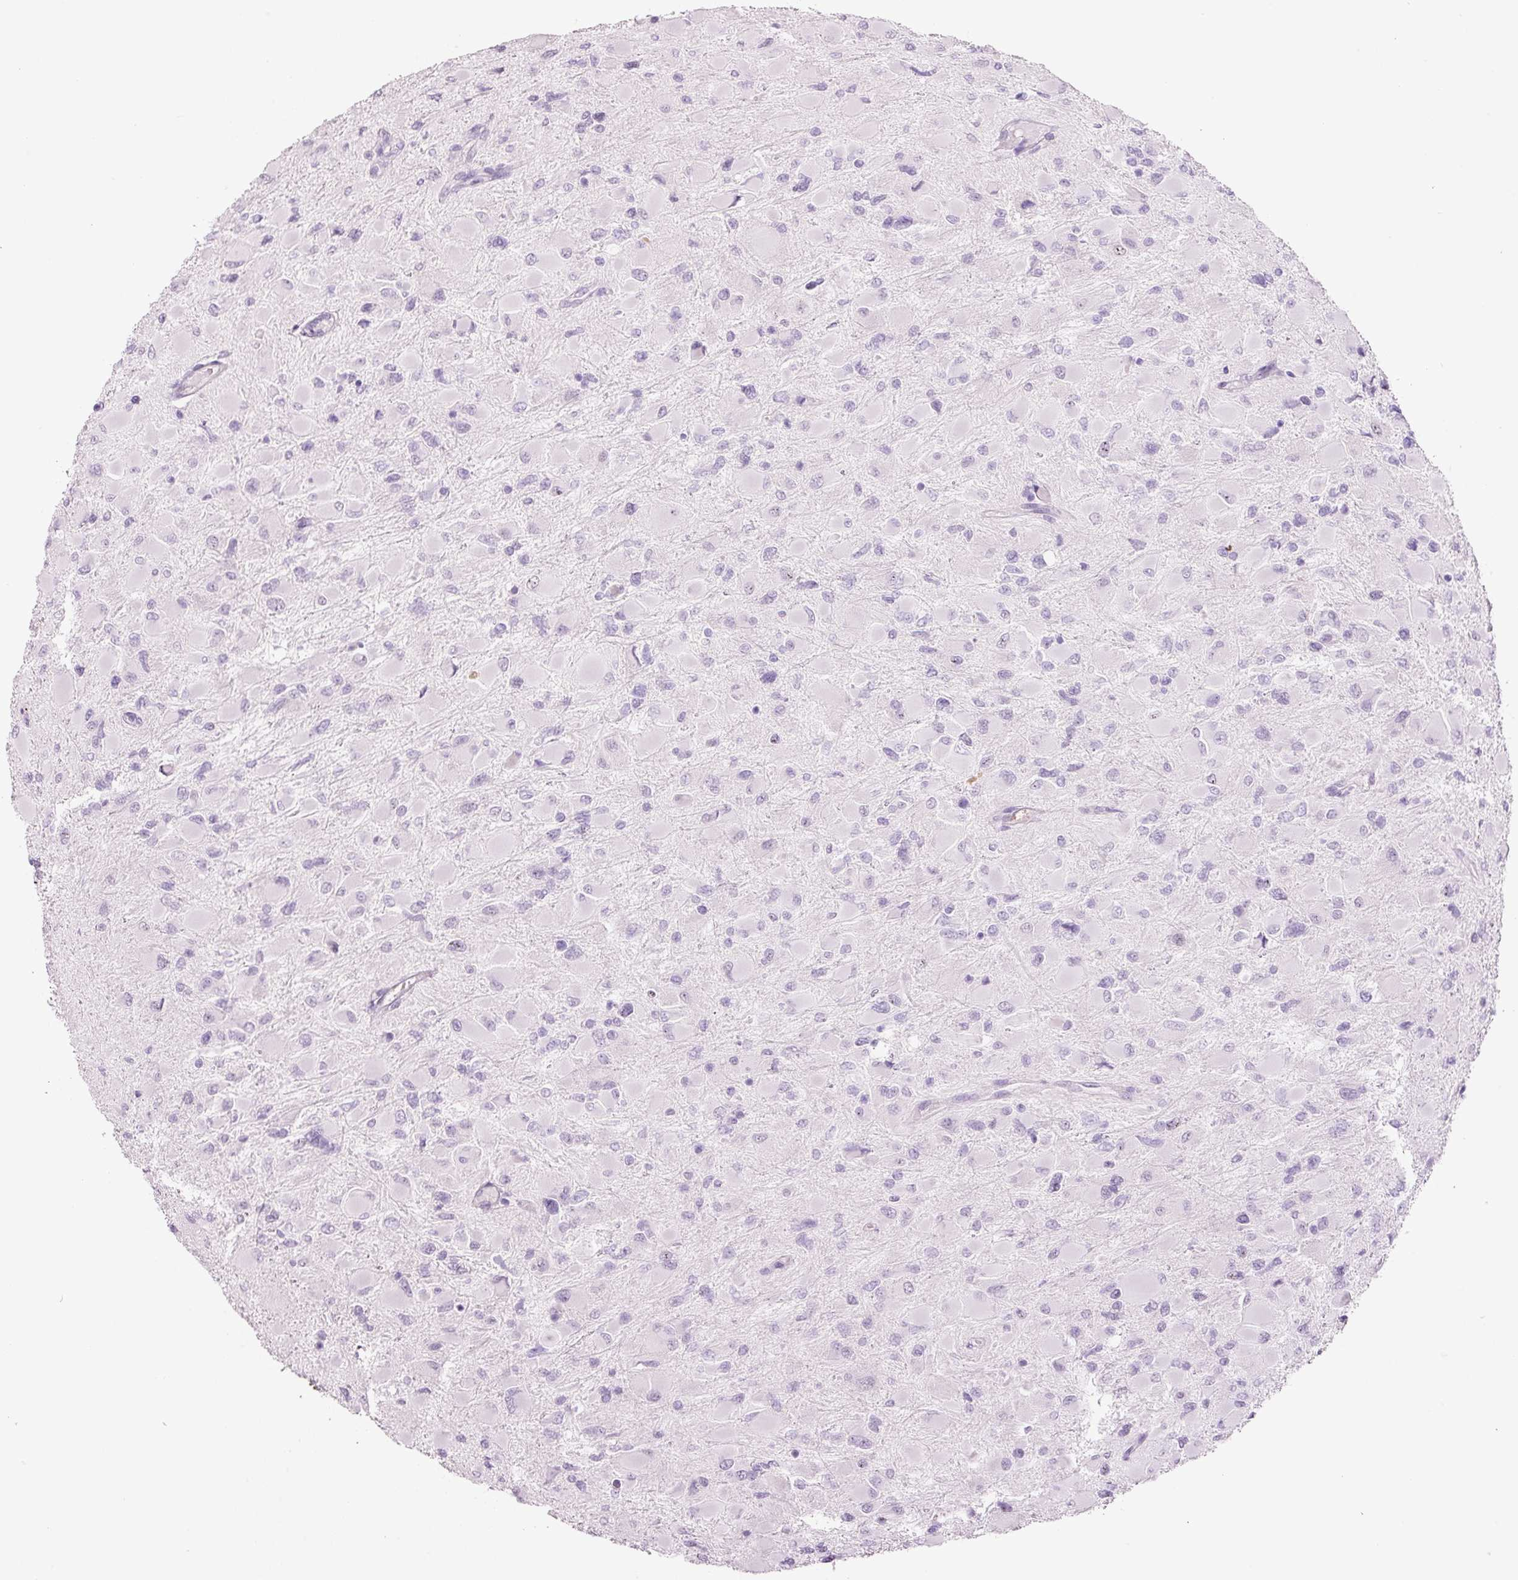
{"staining": {"intensity": "negative", "quantity": "none", "location": "none"}, "tissue": "glioma", "cell_type": "Tumor cells", "image_type": "cancer", "snomed": [{"axis": "morphology", "description": "Glioma, malignant, High grade"}, {"axis": "topography", "description": "Cerebral cortex"}], "caption": "Tumor cells show no significant positivity in malignant glioma (high-grade).", "gene": "KLF1", "patient": {"sex": "female", "age": 36}}